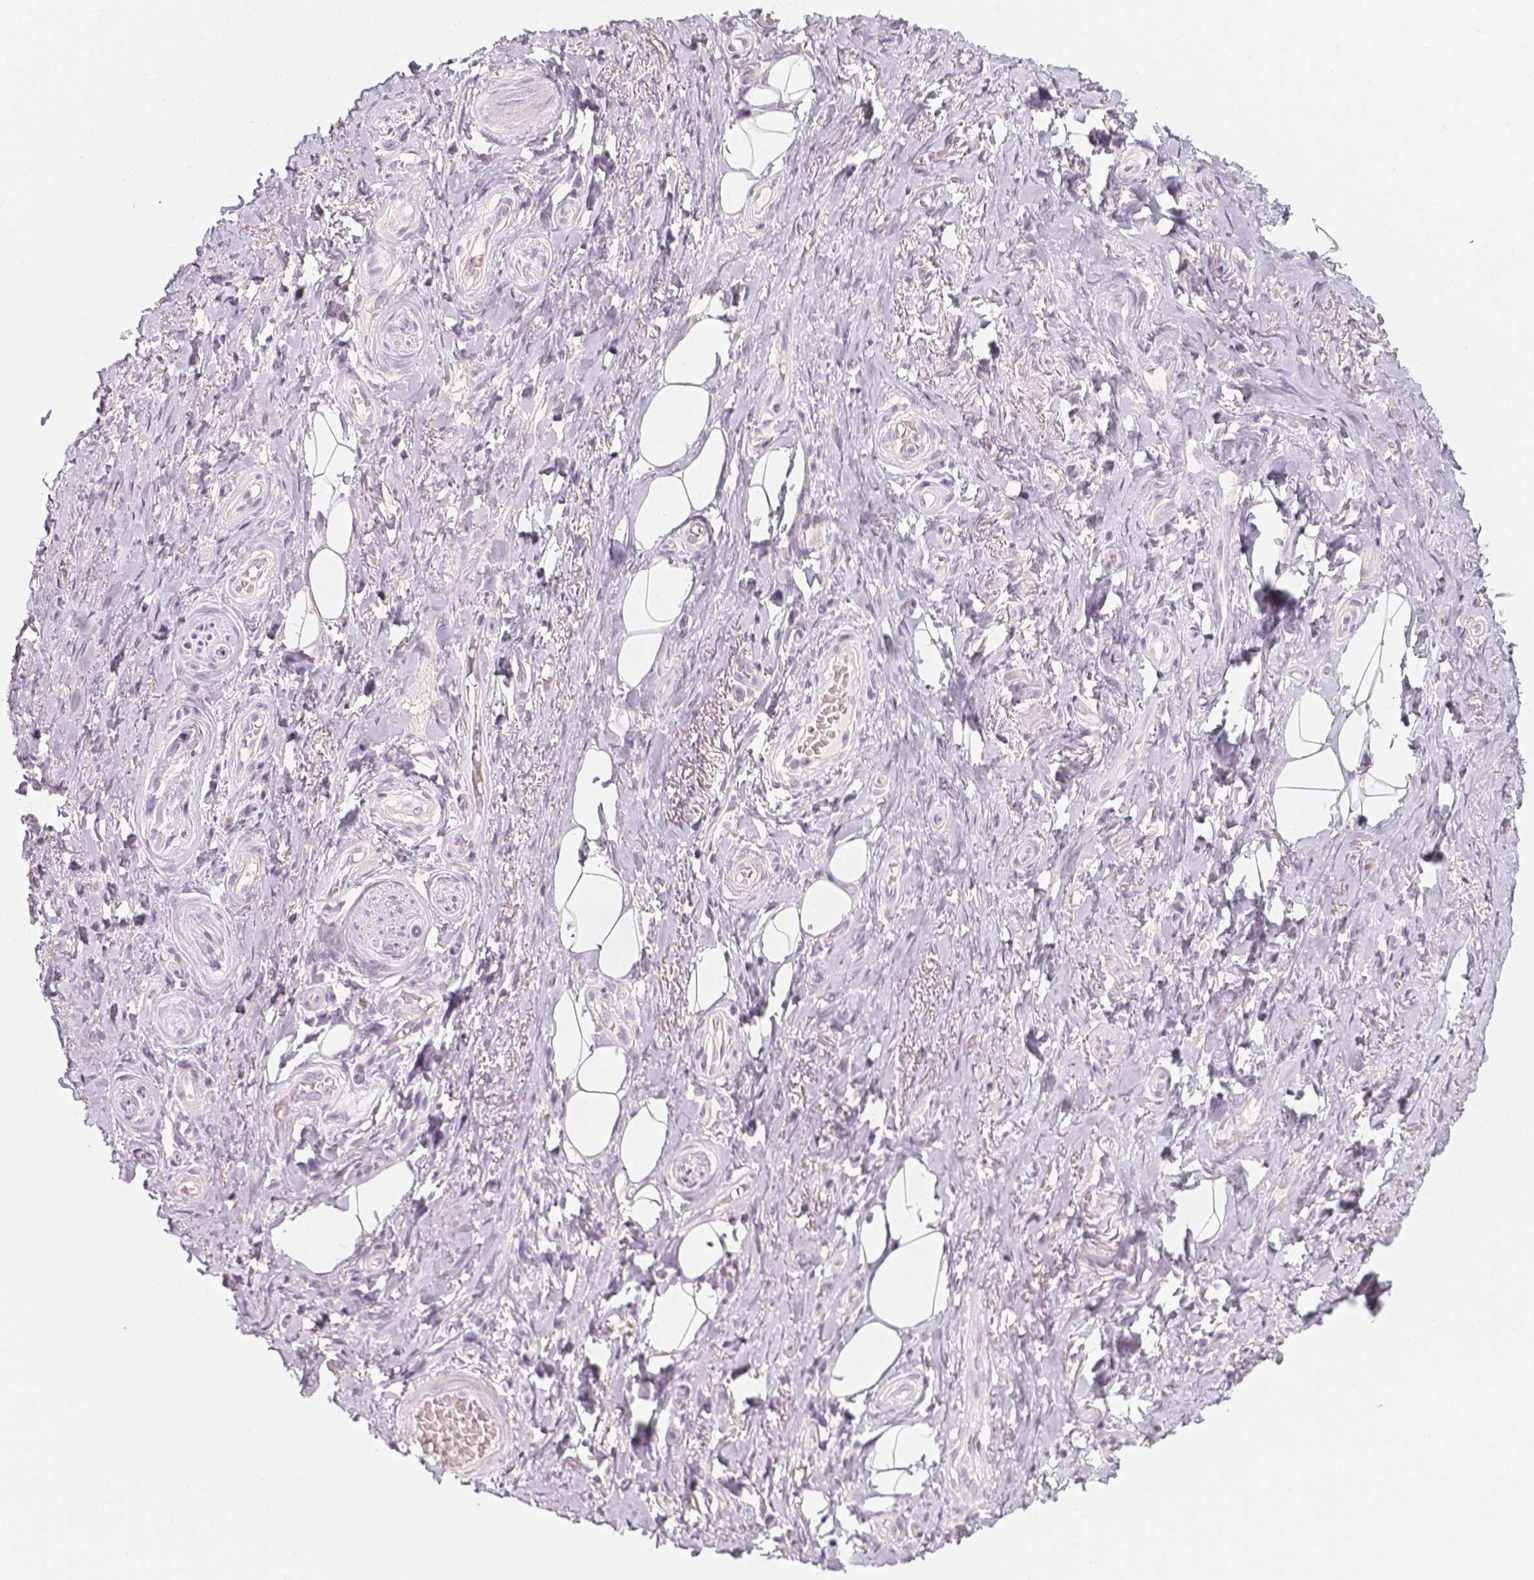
{"staining": {"intensity": "negative", "quantity": "none", "location": "none"}, "tissue": "adipose tissue", "cell_type": "Adipocytes", "image_type": "normal", "snomed": [{"axis": "morphology", "description": "Normal tissue, NOS"}, {"axis": "topography", "description": "Anal"}, {"axis": "topography", "description": "Peripheral nerve tissue"}], "caption": "This is an immunohistochemistry photomicrograph of benign adipose tissue. There is no expression in adipocytes.", "gene": "HNF1B", "patient": {"sex": "male", "age": 53}}